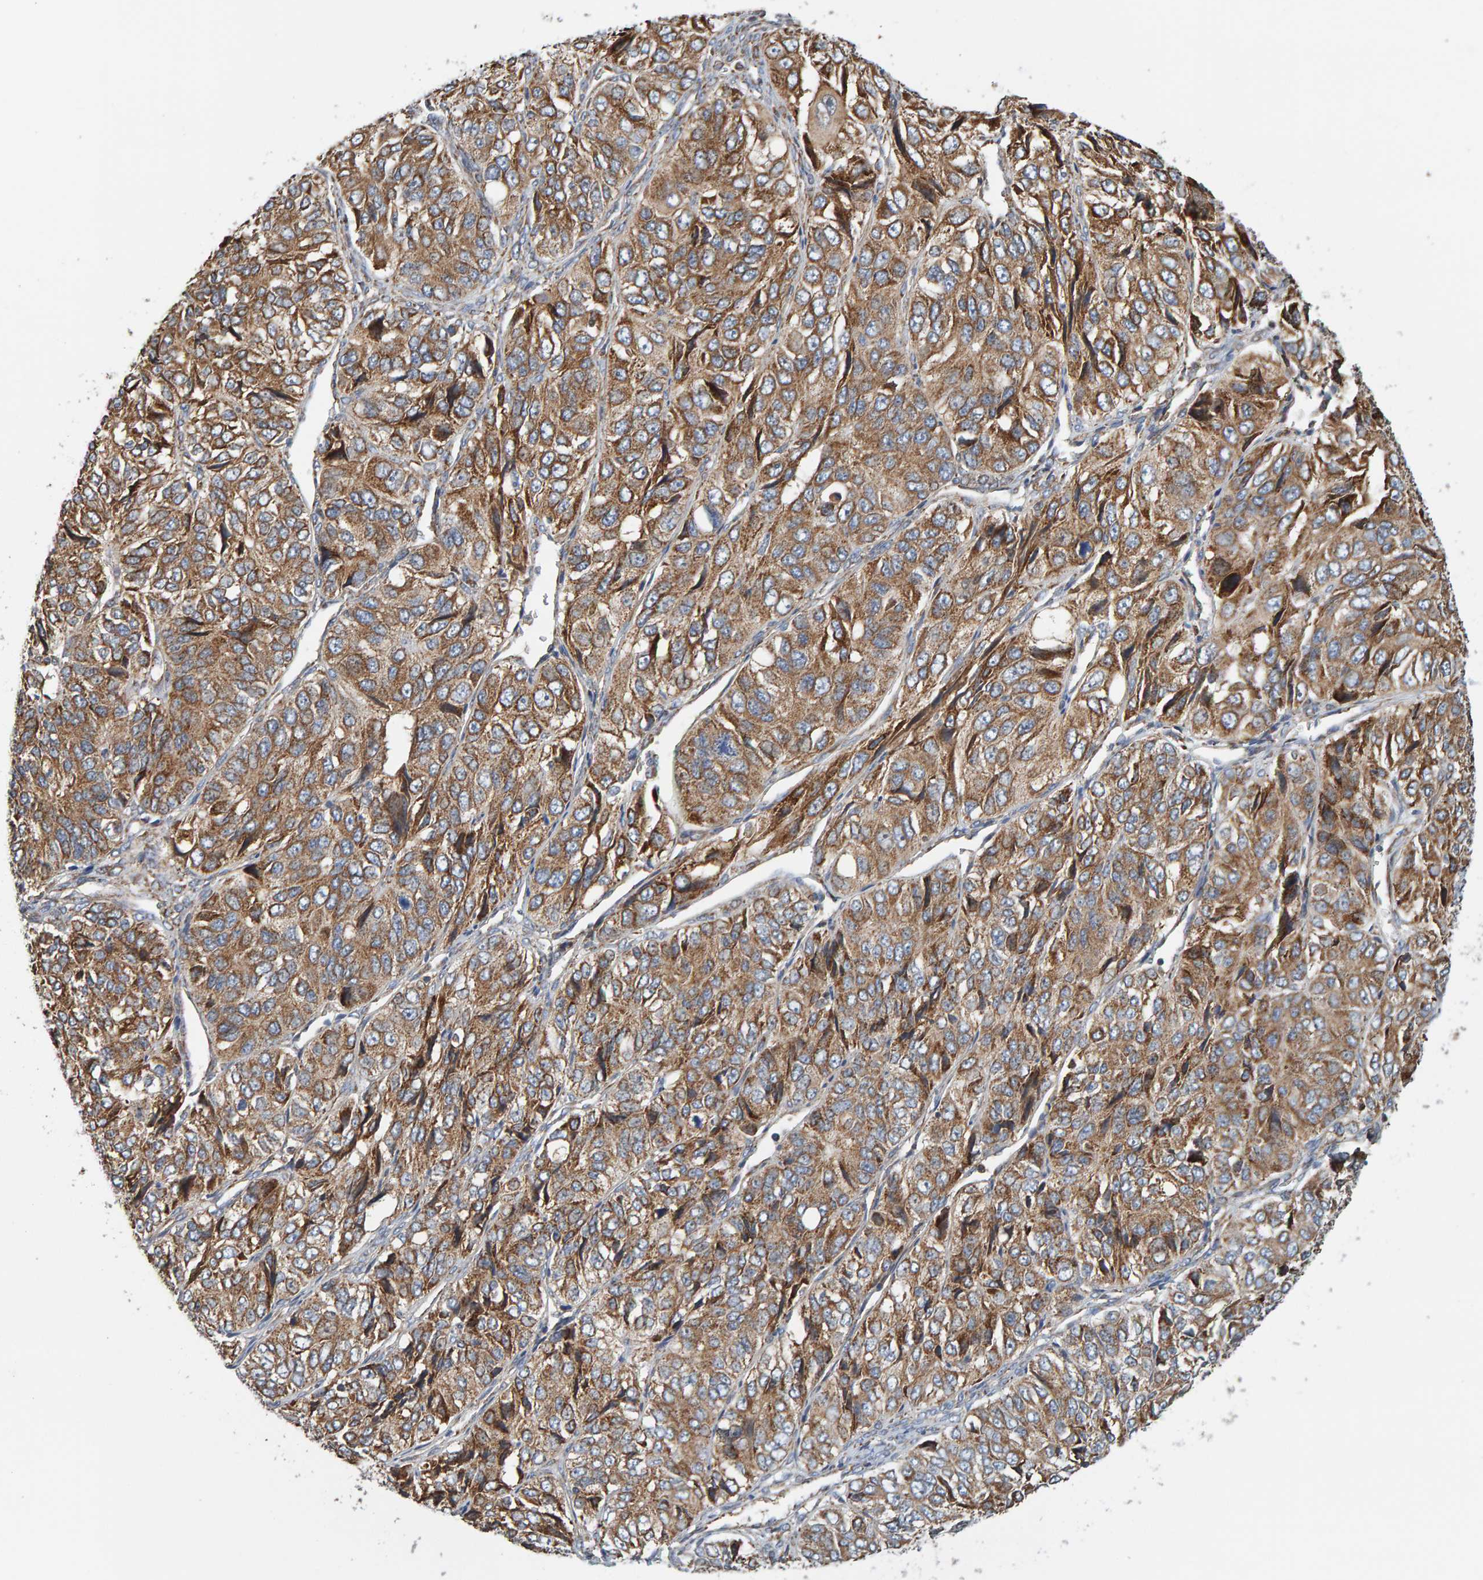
{"staining": {"intensity": "moderate", "quantity": ">75%", "location": "cytoplasmic/membranous"}, "tissue": "ovarian cancer", "cell_type": "Tumor cells", "image_type": "cancer", "snomed": [{"axis": "morphology", "description": "Carcinoma, endometroid"}, {"axis": "topography", "description": "Ovary"}], "caption": "Ovarian cancer stained with a brown dye shows moderate cytoplasmic/membranous positive expression in about >75% of tumor cells.", "gene": "MRPL45", "patient": {"sex": "female", "age": 51}}